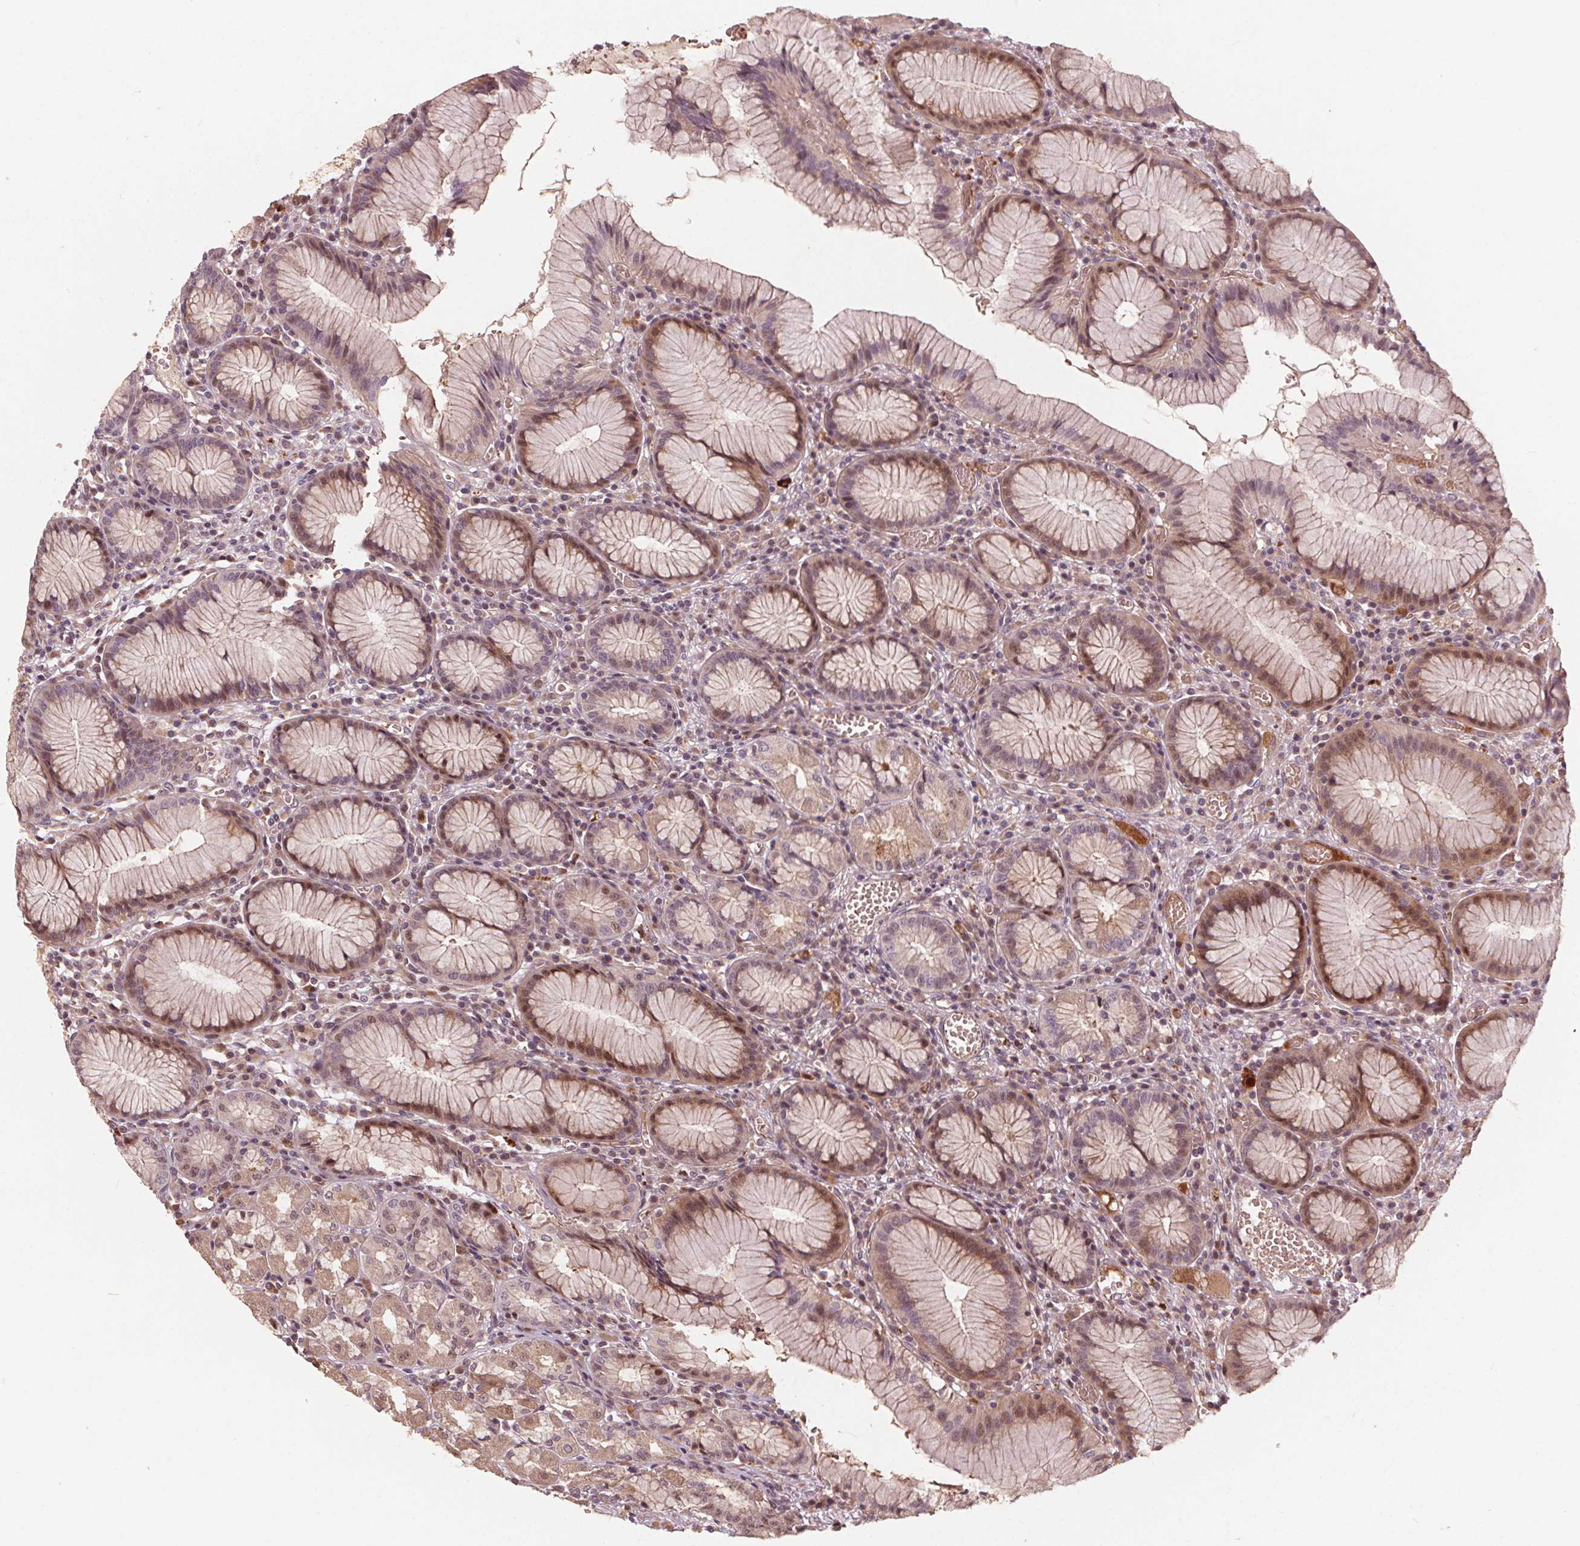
{"staining": {"intensity": "moderate", "quantity": "25%-75%", "location": "cytoplasmic/membranous,nuclear"}, "tissue": "stomach", "cell_type": "Glandular cells", "image_type": "normal", "snomed": [{"axis": "morphology", "description": "Normal tissue, NOS"}, {"axis": "topography", "description": "Stomach"}], "caption": "IHC (DAB (3,3'-diaminobenzidine)) staining of unremarkable stomach shows moderate cytoplasmic/membranous,nuclear protein positivity in approximately 25%-75% of glandular cells. The staining was performed using DAB (3,3'-diaminobenzidine) to visualize the protein expression in brown, while the nuclei were stained in blue with hematoxylin (Magnification: 20x).", "gene": "IPO13", "patient": {"sex": "male", "age": 55}}